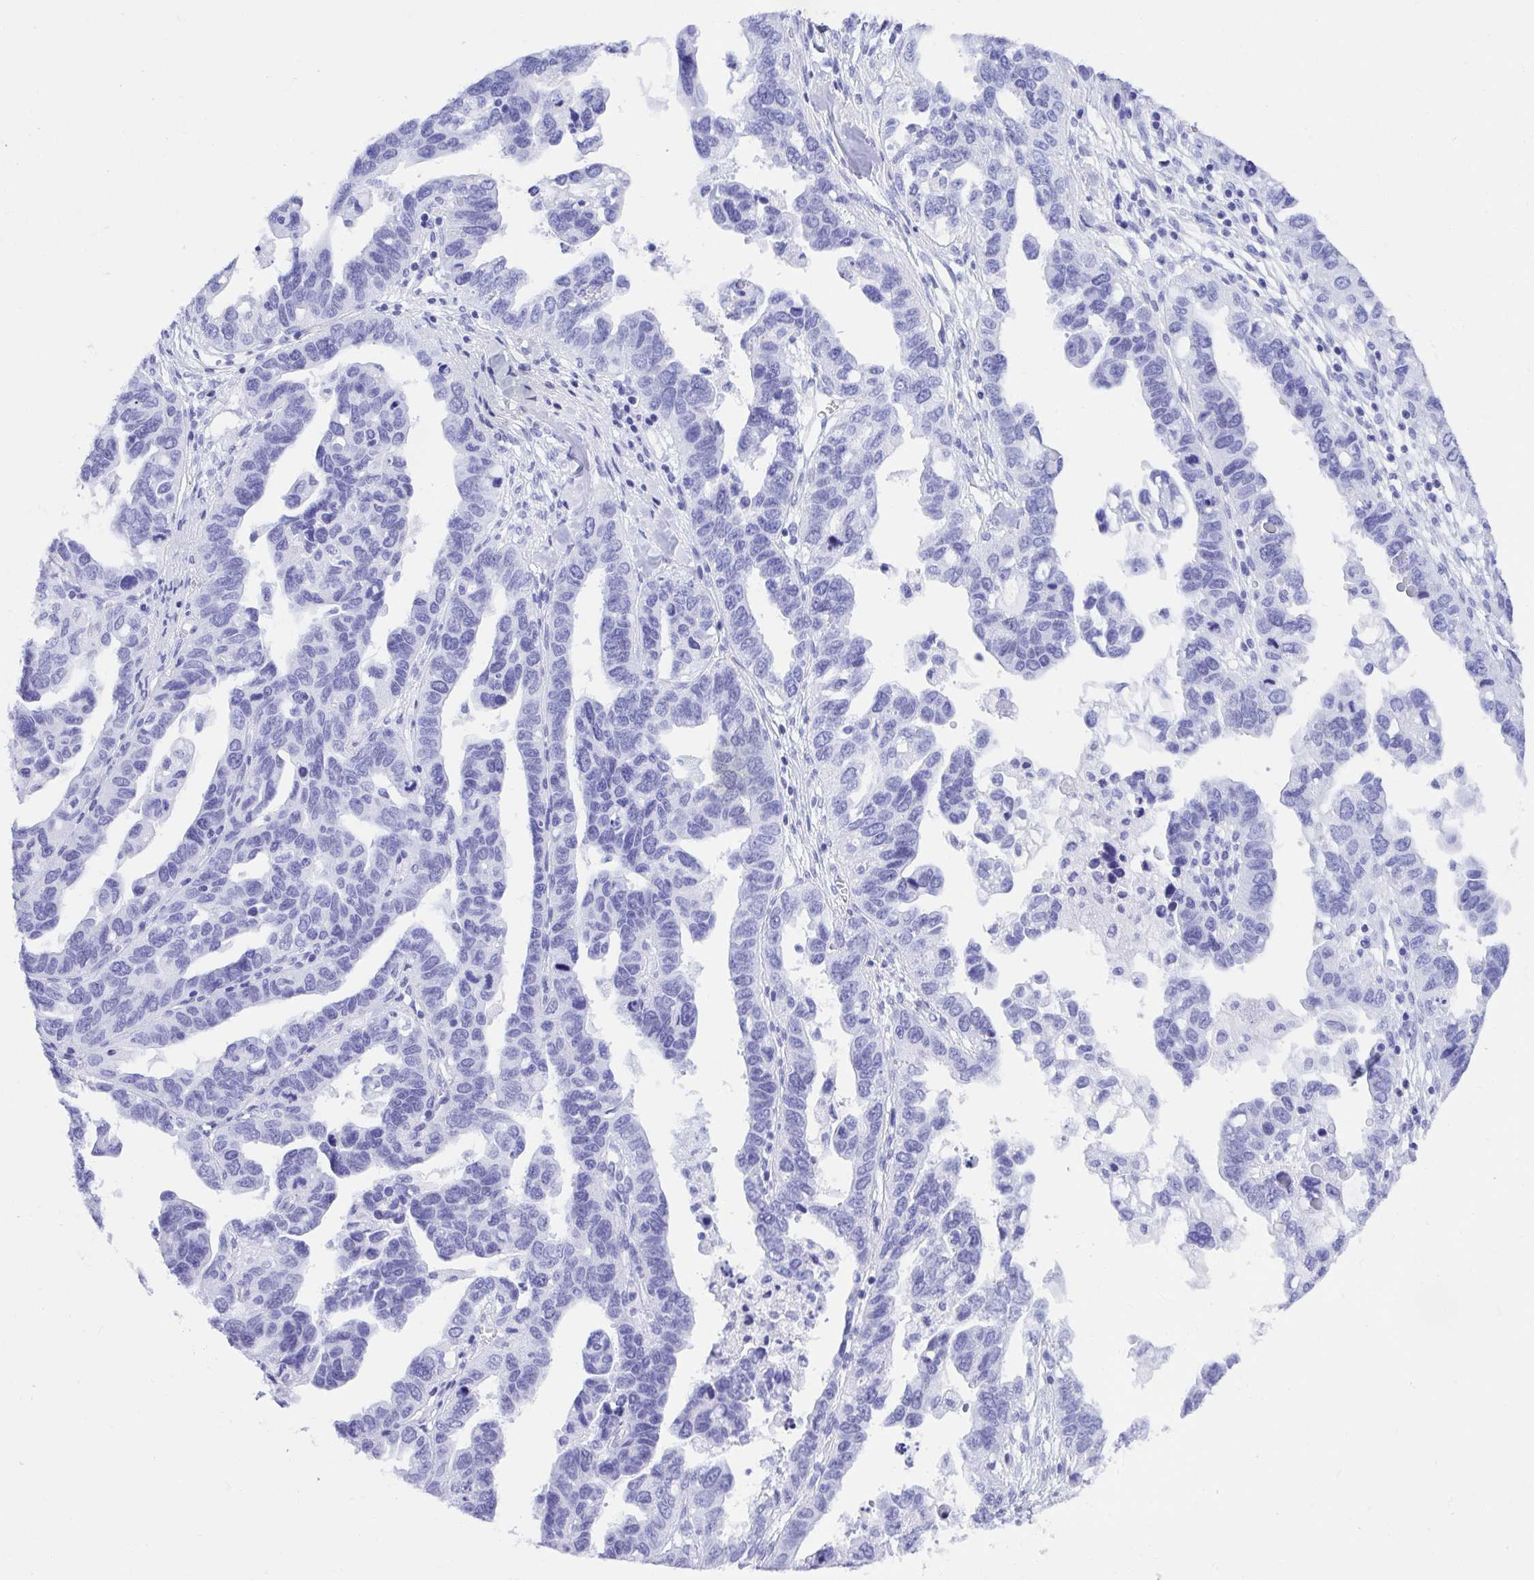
{"staining": {"intensity": "negative", "quantity": "none", "location": "none"}, "tissue": "ovarian cancer", "cell_type": "Tumor cells", "image_type": "cancer", "snomed": [{"axis": "morphology", "description": "Cystadenocarcinoma, serous, NOS"}, {"axis": "topography", "description": "Ovary"}], "caption": "Tumor cells show no significant staining in serous cystadenocarcinoma (ovarian).", "gene": "ANK1", "patient": {"sex": "female", "age": 69}}